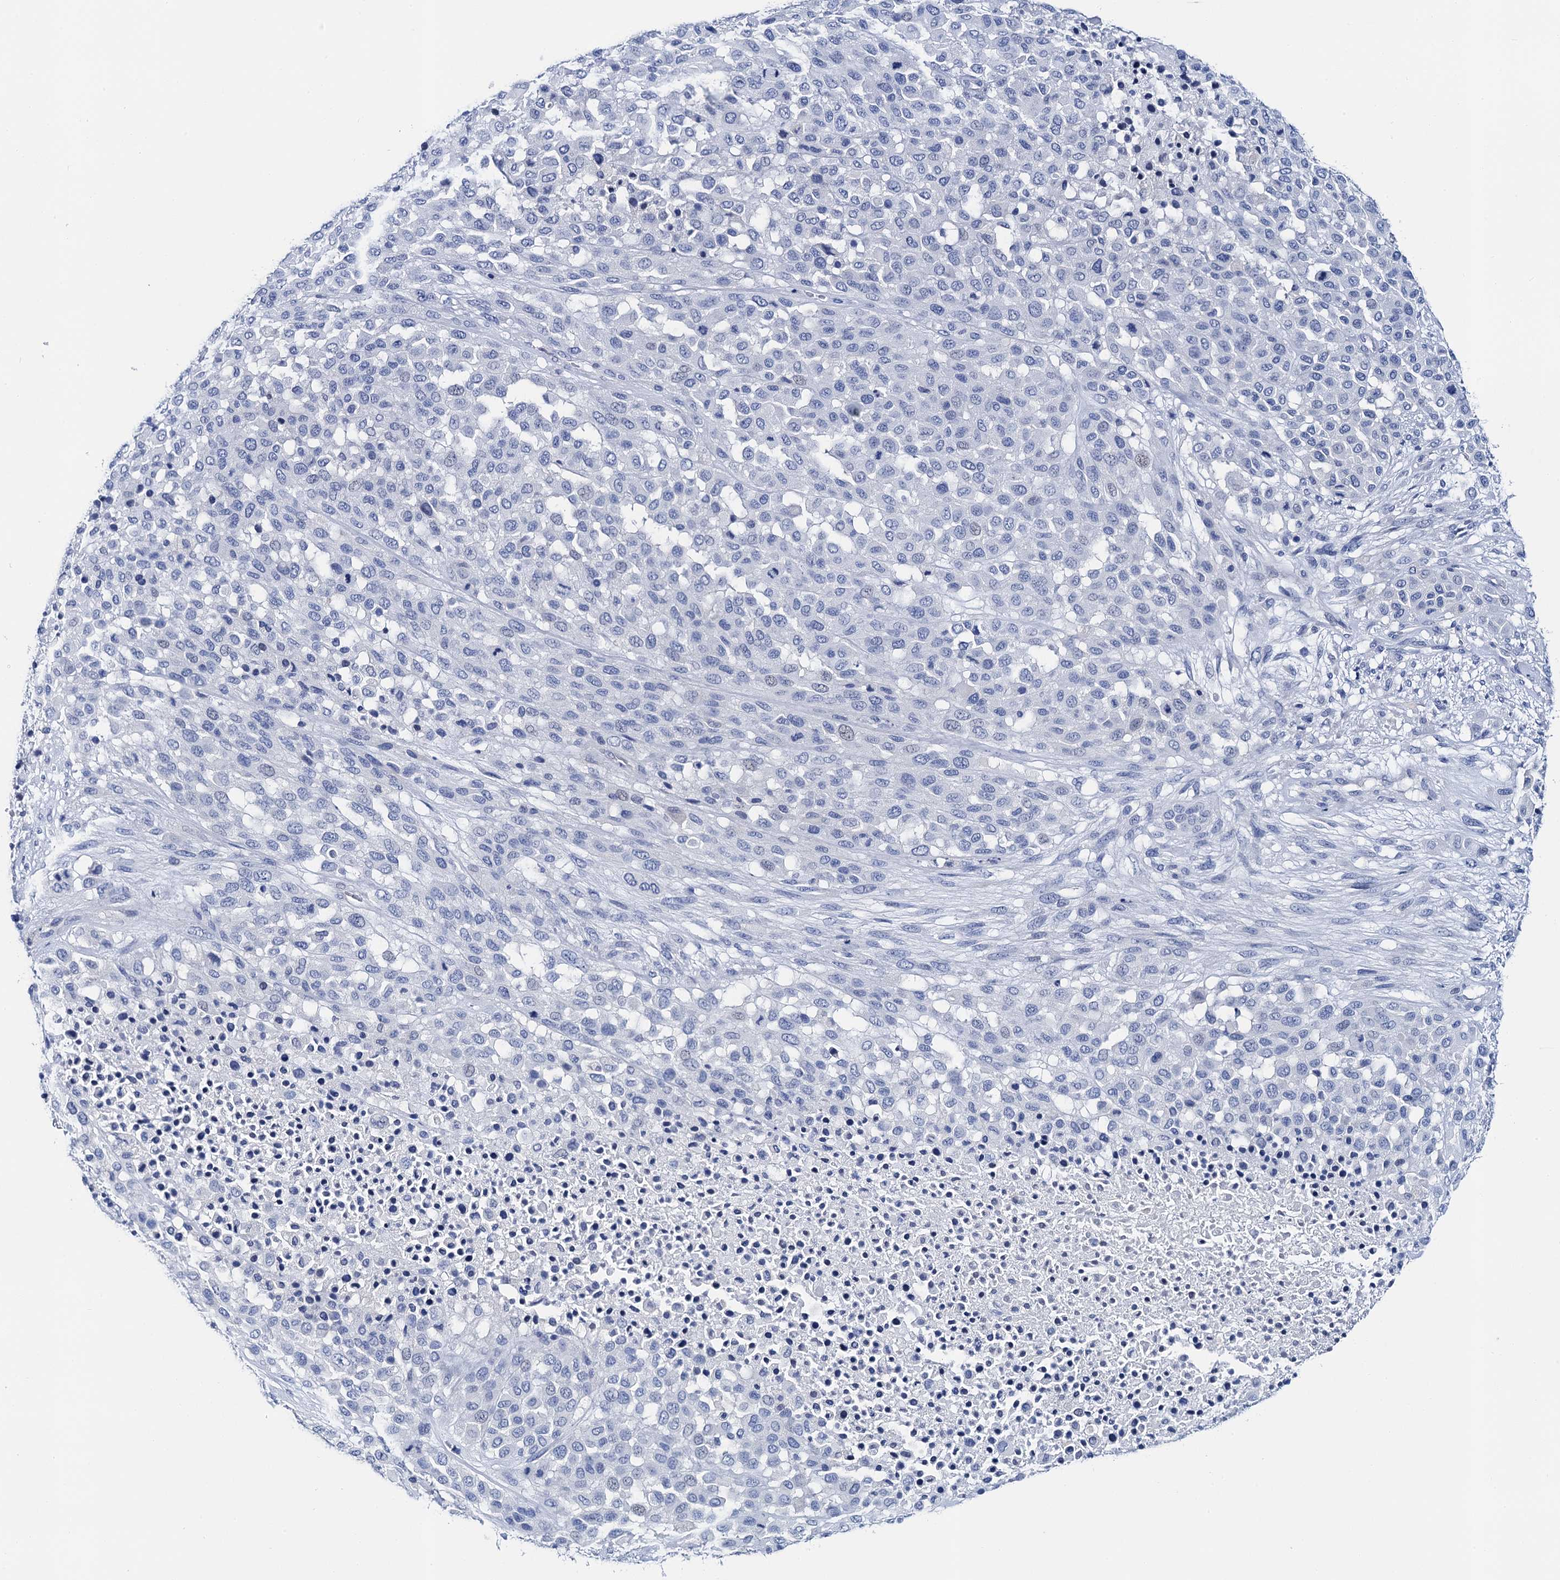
{"staining": {"intensity": "negative", "quantity": "none", "location": "none"}, "tissue": "melanoma", "cell_type": "Tumor cells", "image_type": "cancer", "snomed": [{"axis": "morphology", "description": "Malignant melanoma, Metastatic site"}, {"axis": "topography", "description": "Skin"}], "caption": "Malignant melanoma (metastatic site) stained for a protein using IHC shows no expression tumor cells.", "gene": "LYPD3", "patient": {"sex": "female", "age": 81}}